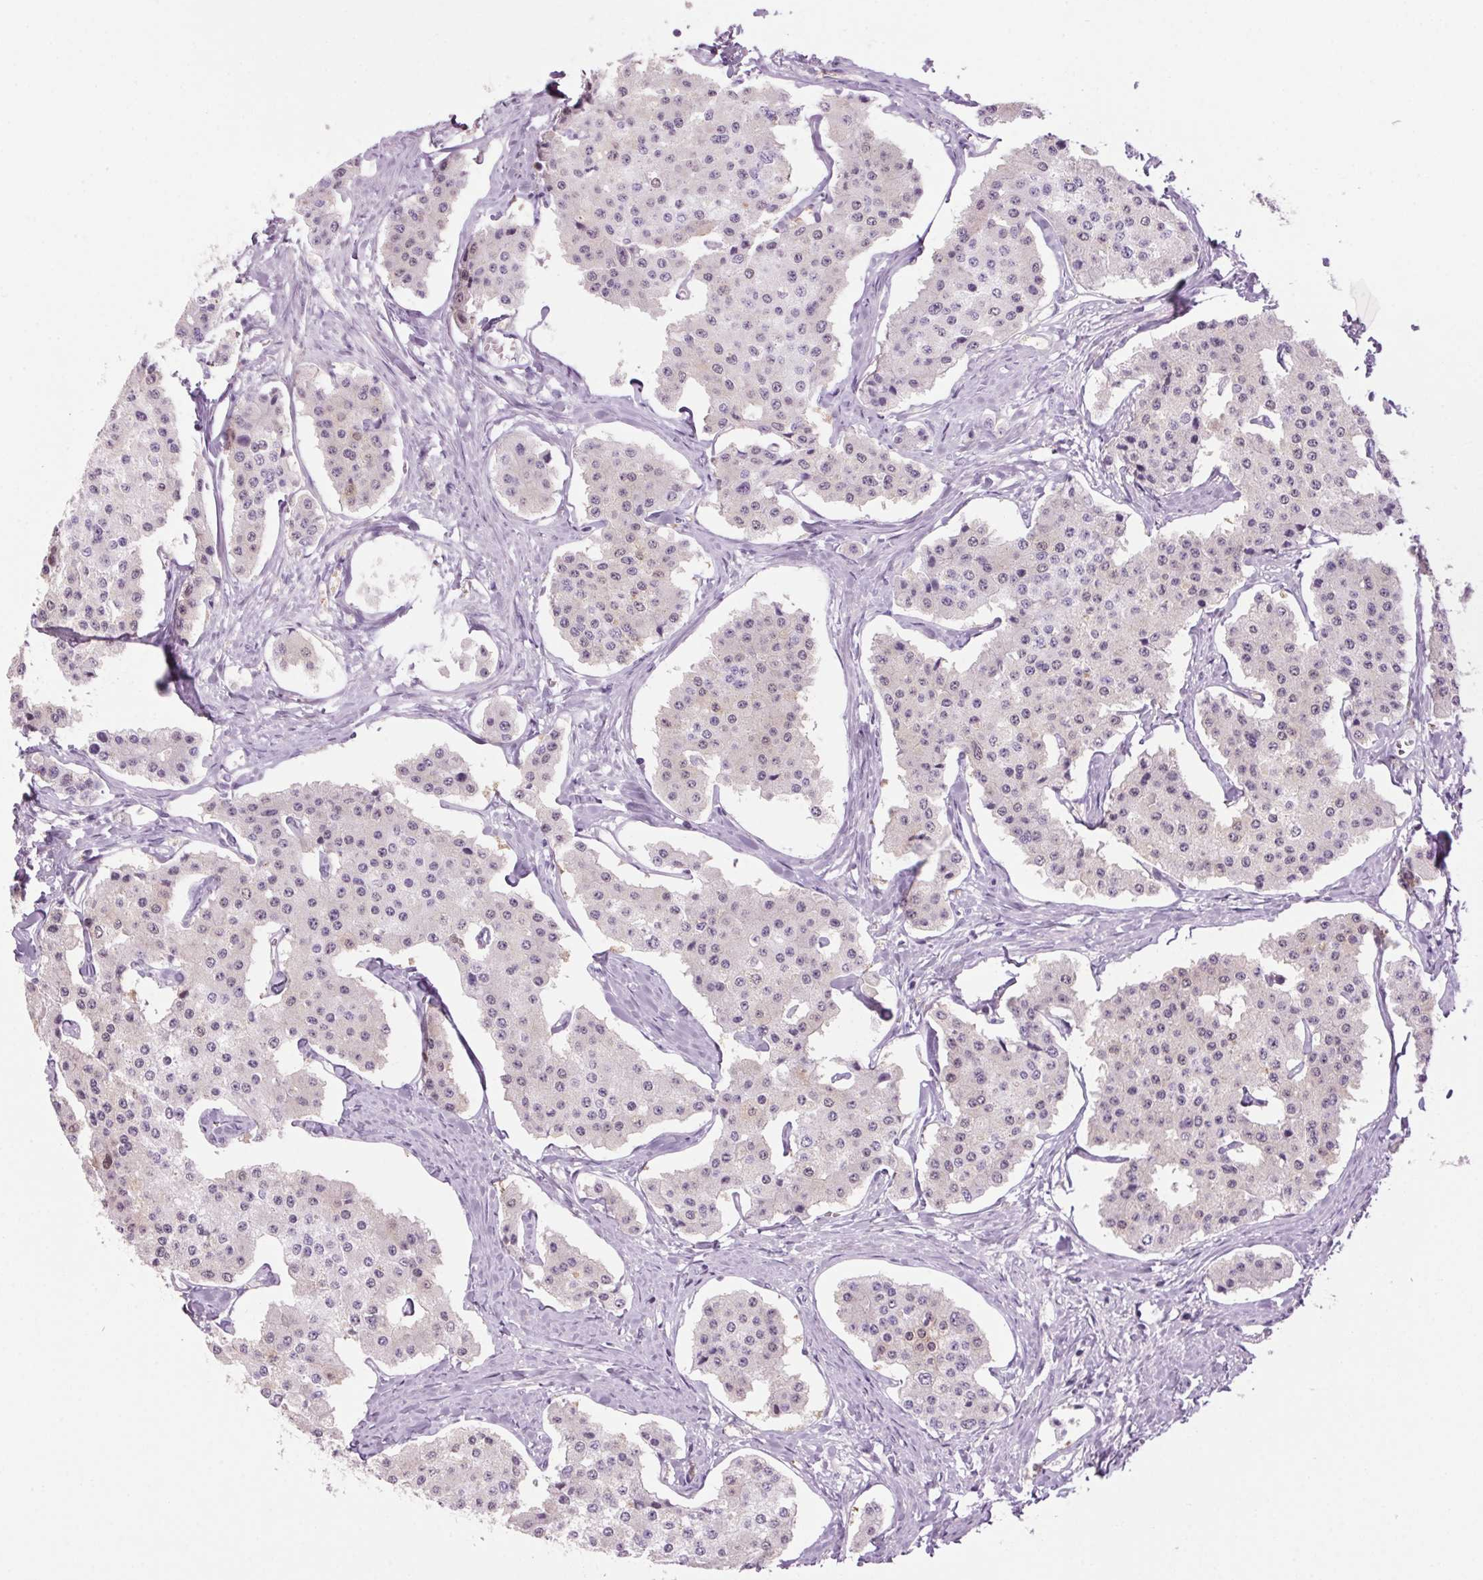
{"staining": {"intensity": "weak", "quantity": "<25%", "location": "cytoplasmic/membranous,nuclear"}, "tissue": "carcinoid", "cell_type": "Tumor cells", "image_type": "cancer", "snomed": [{"axis": "morphology", "description": "Carcinoid, malignant, NOS"}, {"axis": "topography", "description": "Small intestine"}], "caption": "DAB (3,3'-diaminobenzidine) immunohistochemical staining of human malignant carcinoid reveals no significant staining in tumor cells. (DAB (3,3'-diaminobenzidine) immunohistochemistry with hematoxylin counter stain).", "gene": "PPP1R1A", "patient": {"sex": "female", "age": 65}}